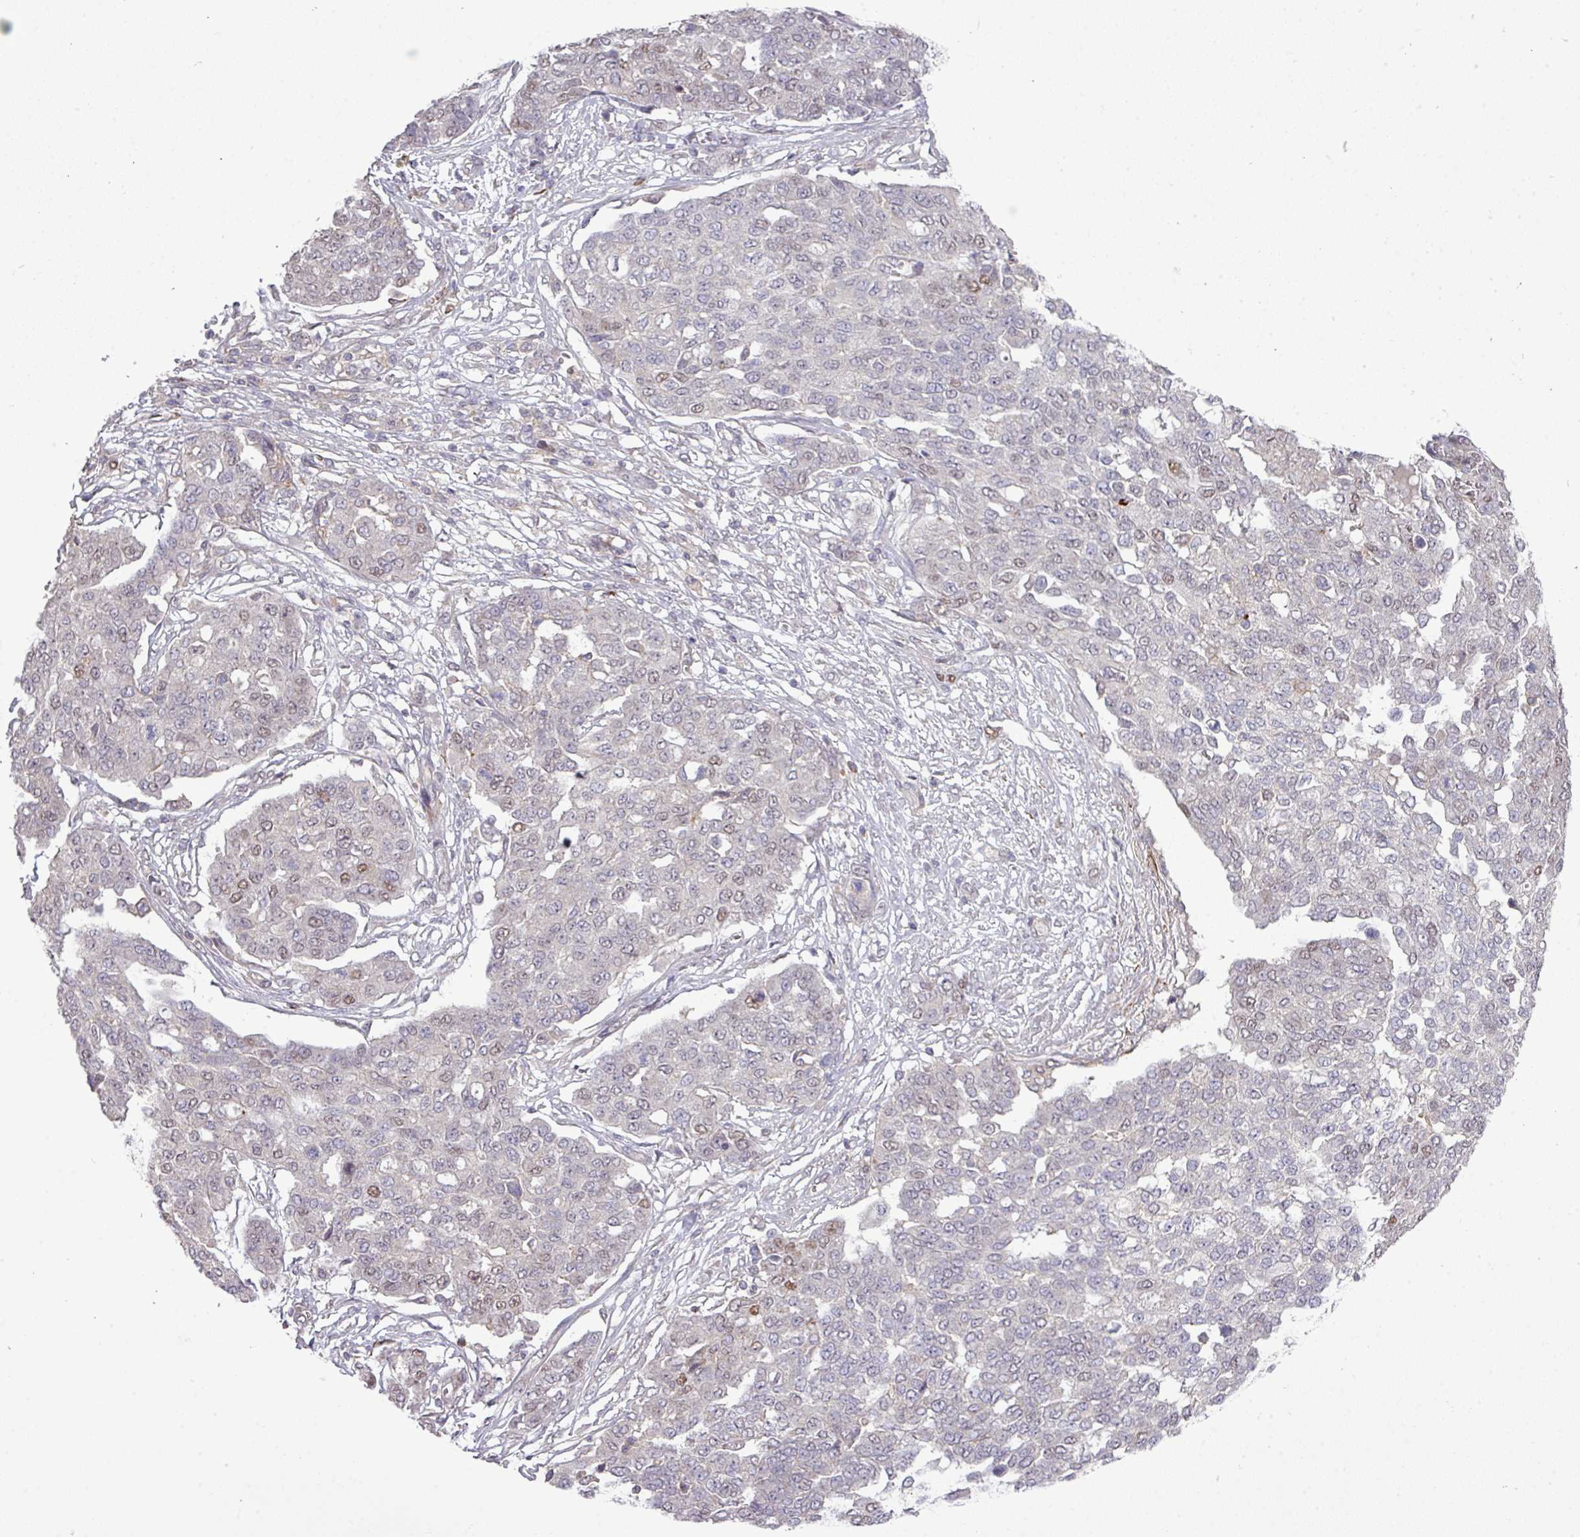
{"staining": {"intensity": "weak", "quantity": "<25%", "location": "nuclear"}, "tissue": "ovarian cancer", "cell_type": "Tumor cells", "image_type": "cancer", "snomed": [{"axis": "morphology", "description": "Cystadenocarcinoma, serous, NOS"}, {"axis": "topography", "description": "Soft tissue"}, {"axis": "topography", "description": "Ovary"}], "caption": "Image shows no protein staining in tumor cells of ovarian serous cystadenocarcinoma tissue.", "gene": "TPRA1", "patient": {"sex": "female", "age": 57}}